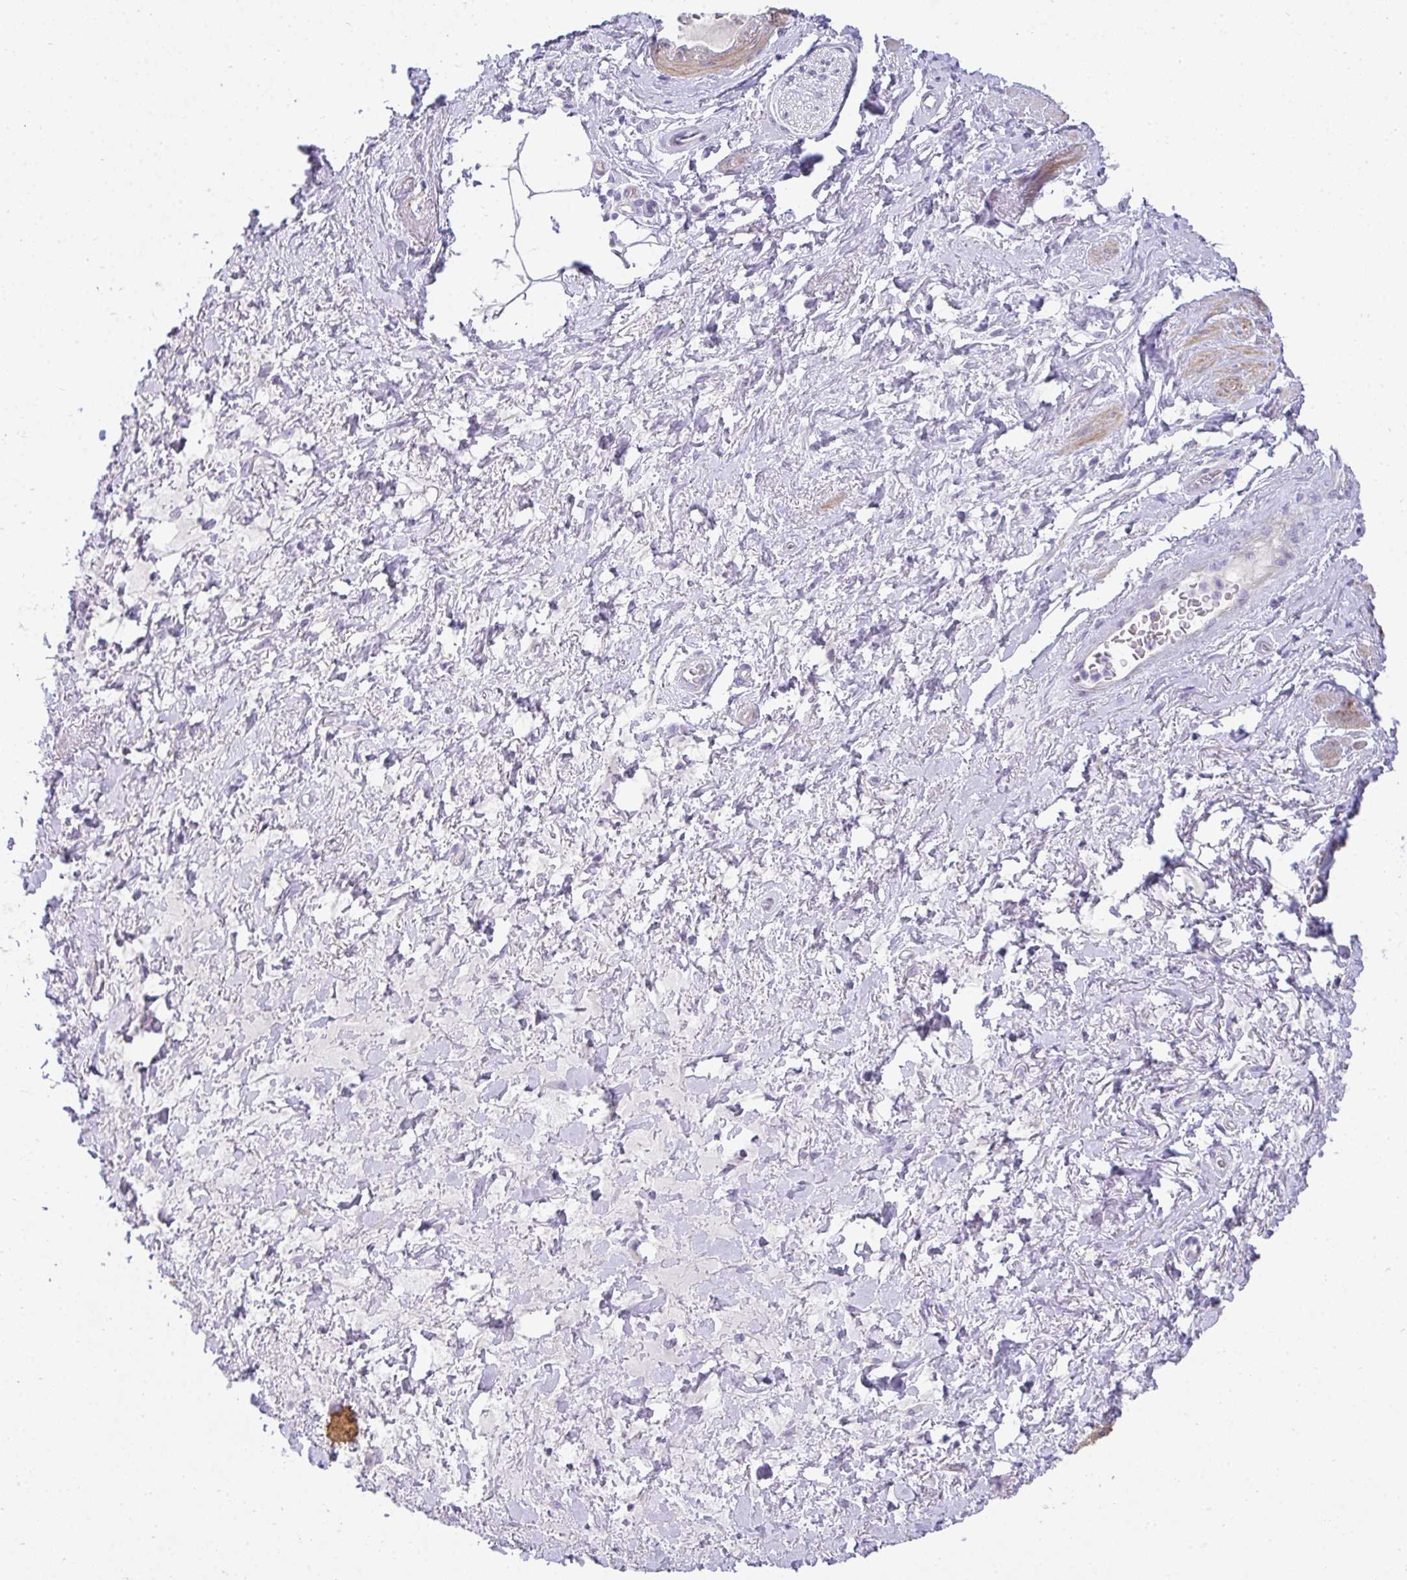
{"staining": {"intensity": "negative", "quantity": "none", "location": "none"}, "tissue": "adipose tissue", "cell_type": "Adipocytes", "image_type": "normal", "snomed": [{"axis": "morphology", "description": "Normal tissue, NOS"}, {"axis": "topography", "description": "Vagina"}, {"axis": "topography", "description": "Peripheral nerve tissue"}], "caption": "IHC of unremarkable human adipose tissue exhibits no expression in adipocytes. Nuclei are stained in blue.", "gene": "AK5", "patient": {"sex": "female", "age": 71}}